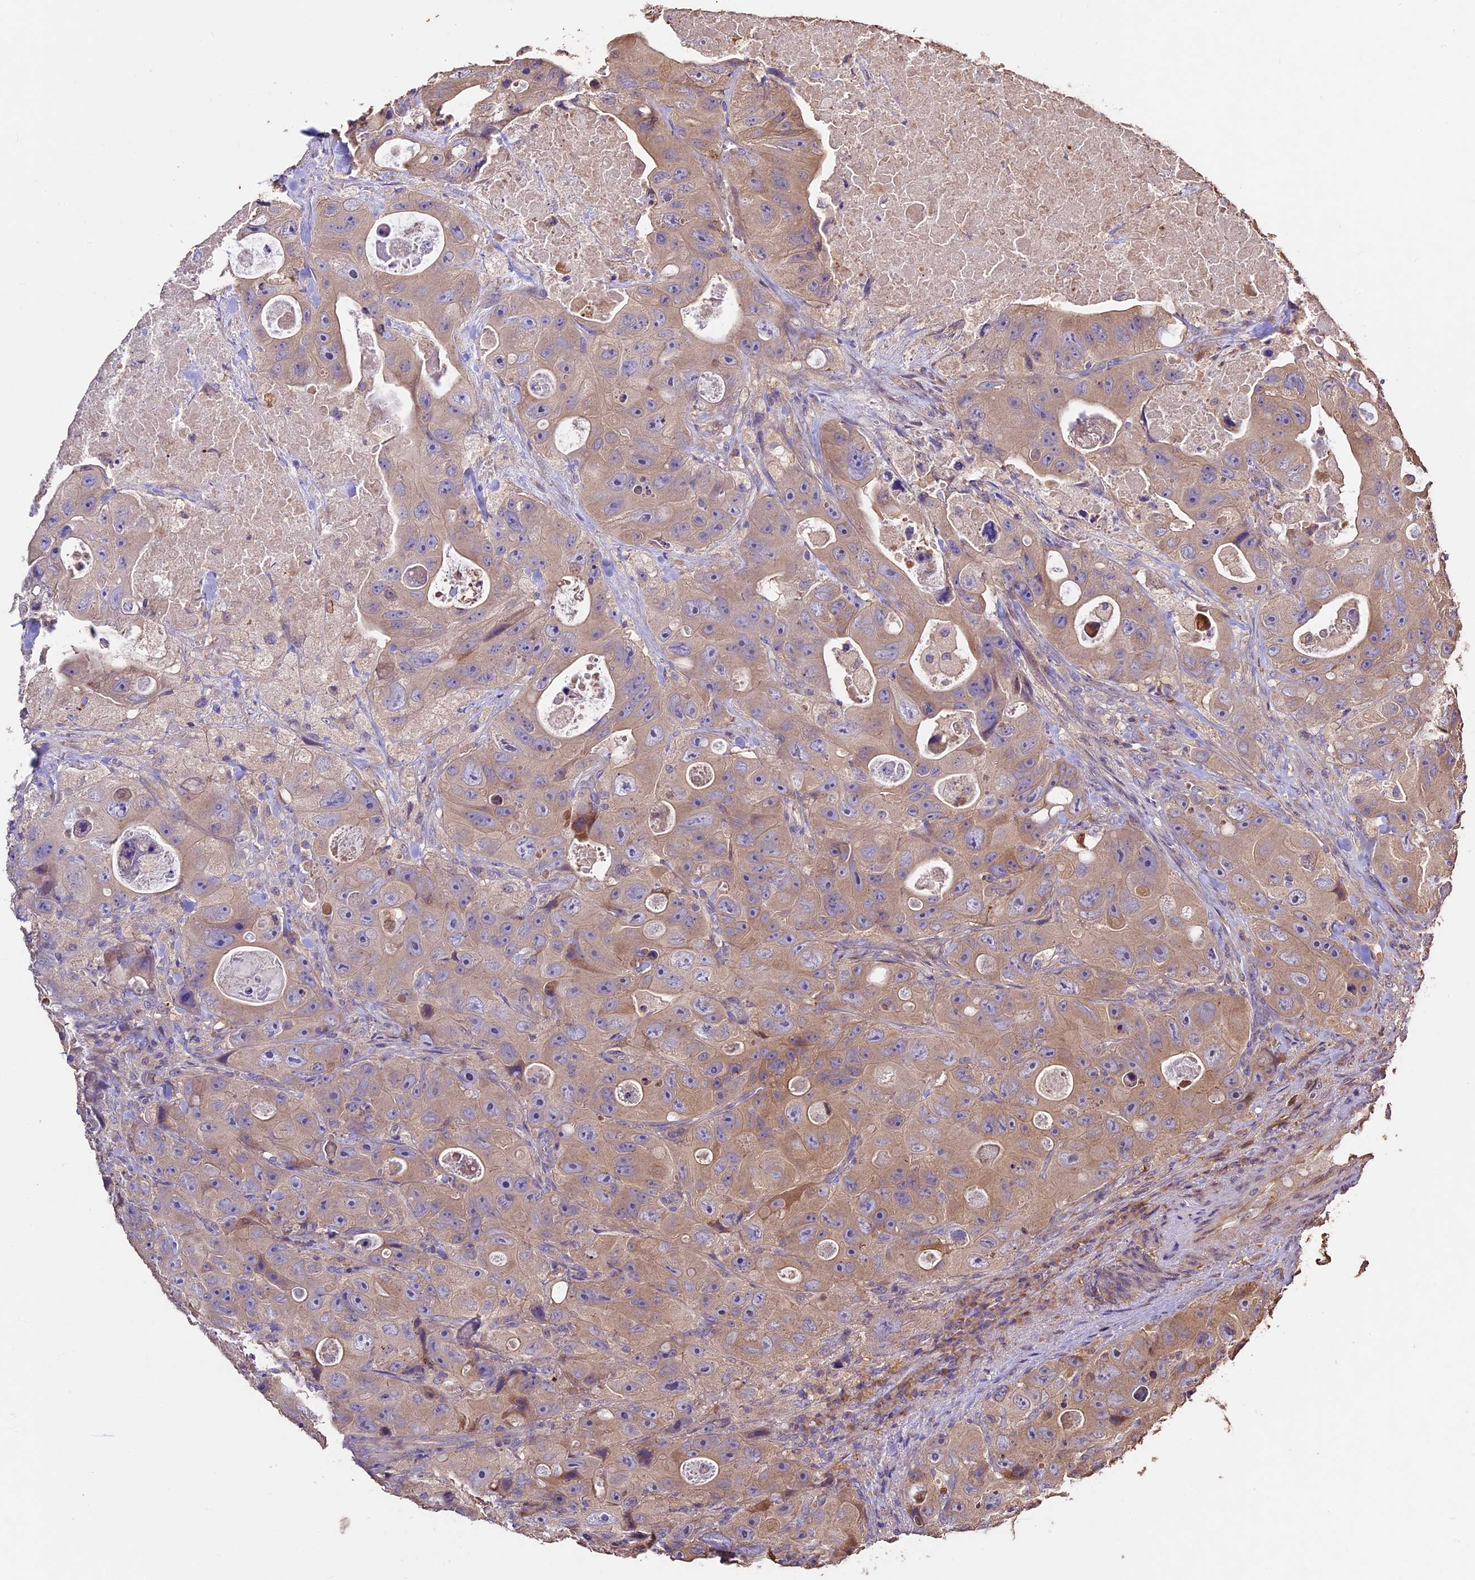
{"staining": {"intensity": "weak", "quantity": ">75%", "location": "cytoplasmic/membranous"}, "tissue": "colorectal cancer", "cell_type": "Tumor cells", "image_type": "cancer", "snomed": [{"axis": "morphology", "description": "Adenocarcinoma, NOS"}, {"axis": "topography", "description": "Colon"}], "caption": "Immunohistochemical staining of colorectal cancer demonstrates low levels of weak cytoplasmic/membranous protein positivity in about >75% of tumor cells. Using DAB (3,3'-diaminobenzidine) (brown) and hematoxylin (blue) stains, captured at high magnification using brightfield microscopy.", "gene": "CRLF1", "patient": {"sex": "female", "age": 46}}